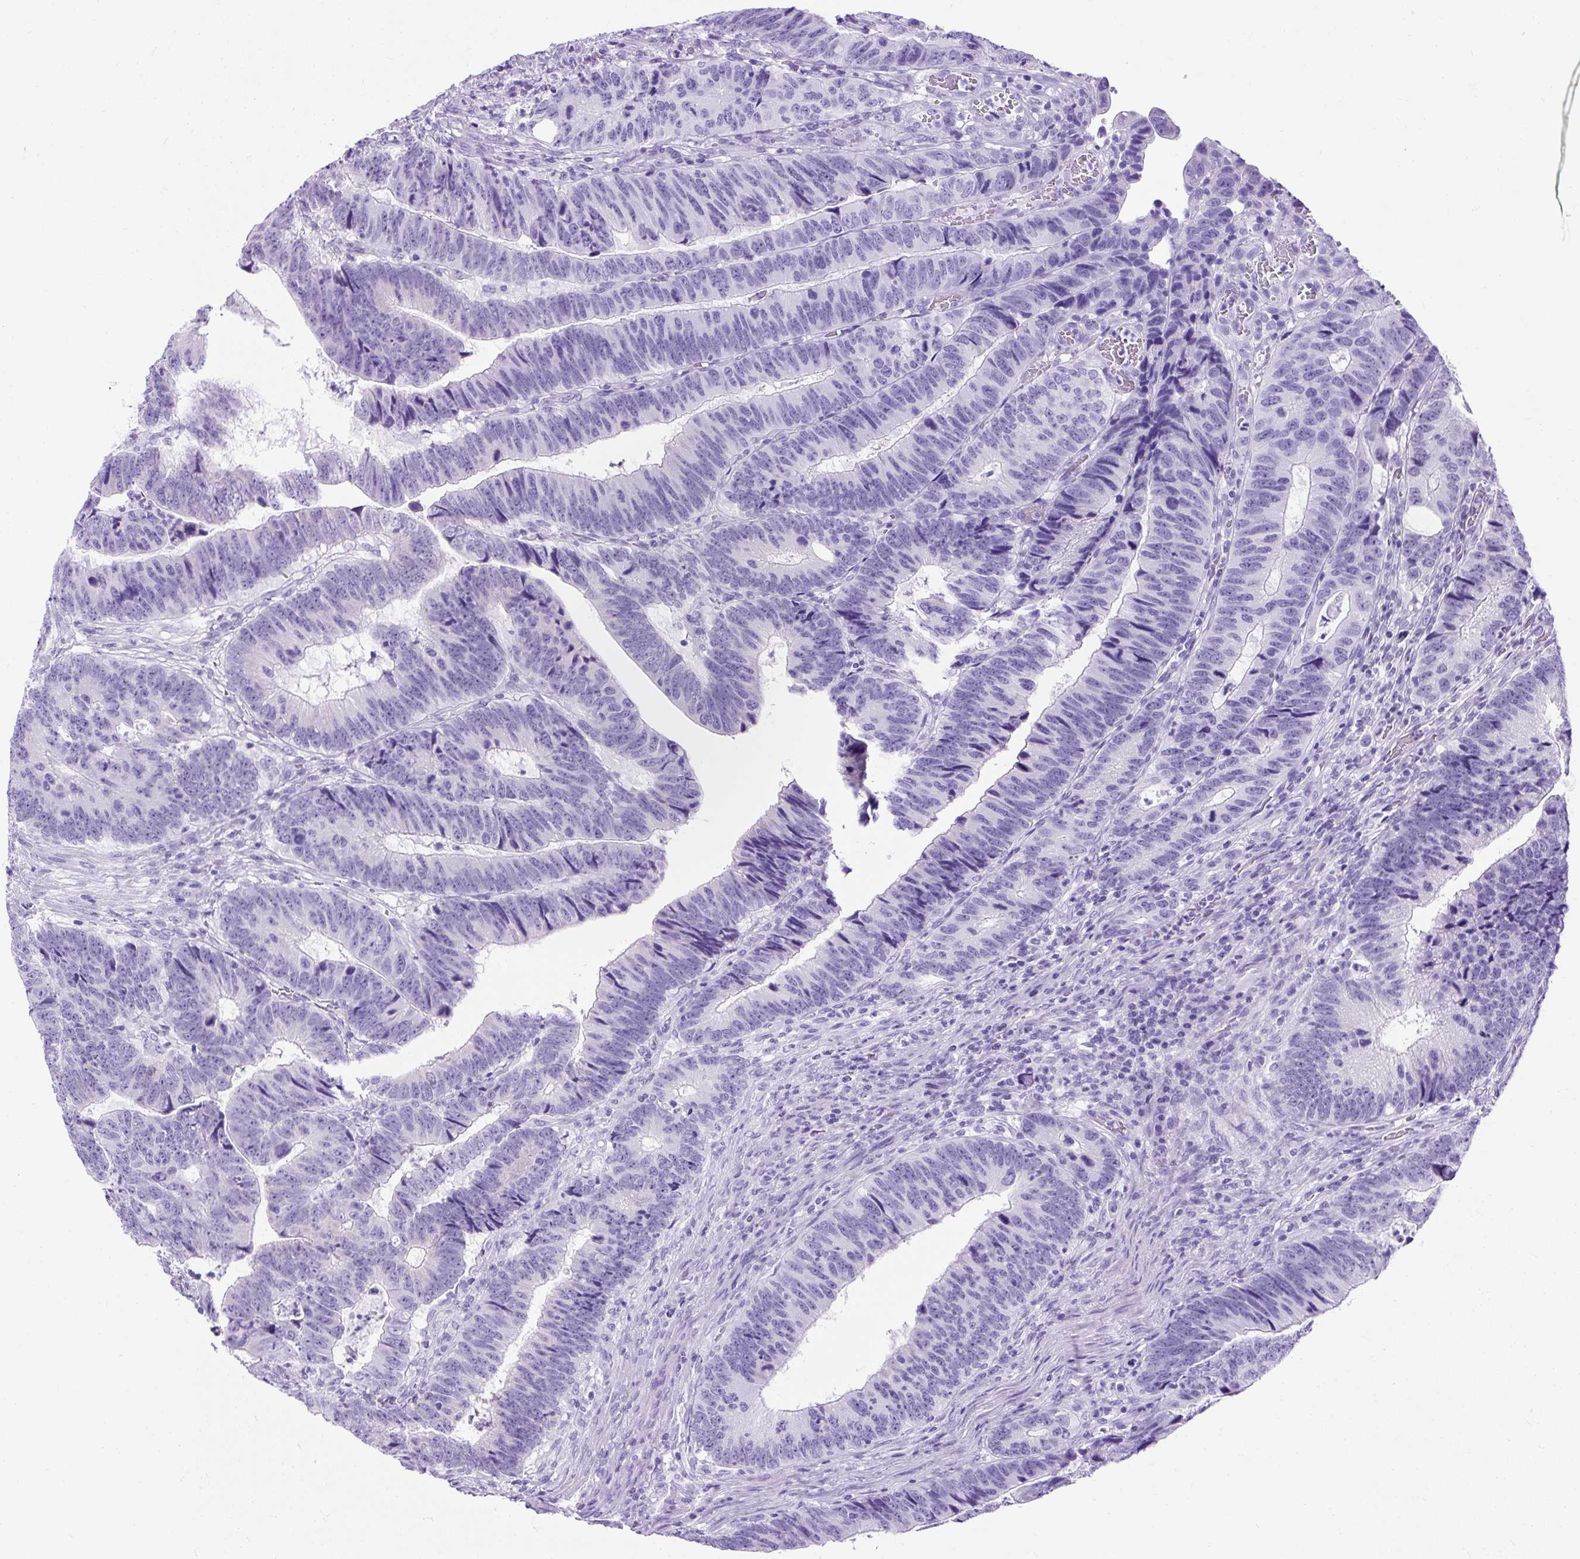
{"staining": {"intensity": "negative", "quantity": "none", "location": "none"}, "tissue": "colorectal cancer", "cell_type": "Tumor cells", "image_type": "cancer", "snomed": [{"axis": "morphology", "description": "Adenocarcinoma, NOS"}, {"axis": "topography", "description": "Colon"}], "caption": "Colorectal adenocarcinoma was stained to show a protein in brown. There is no significant positivity in tumor cells. The staining is performed using DAB (3,3'-diaminobenzidine) brown chromogen with nuclei counter-stained in using hematoxylin.", "gene": "KRT12", "patient": {"sex": "male", "age": 62}}